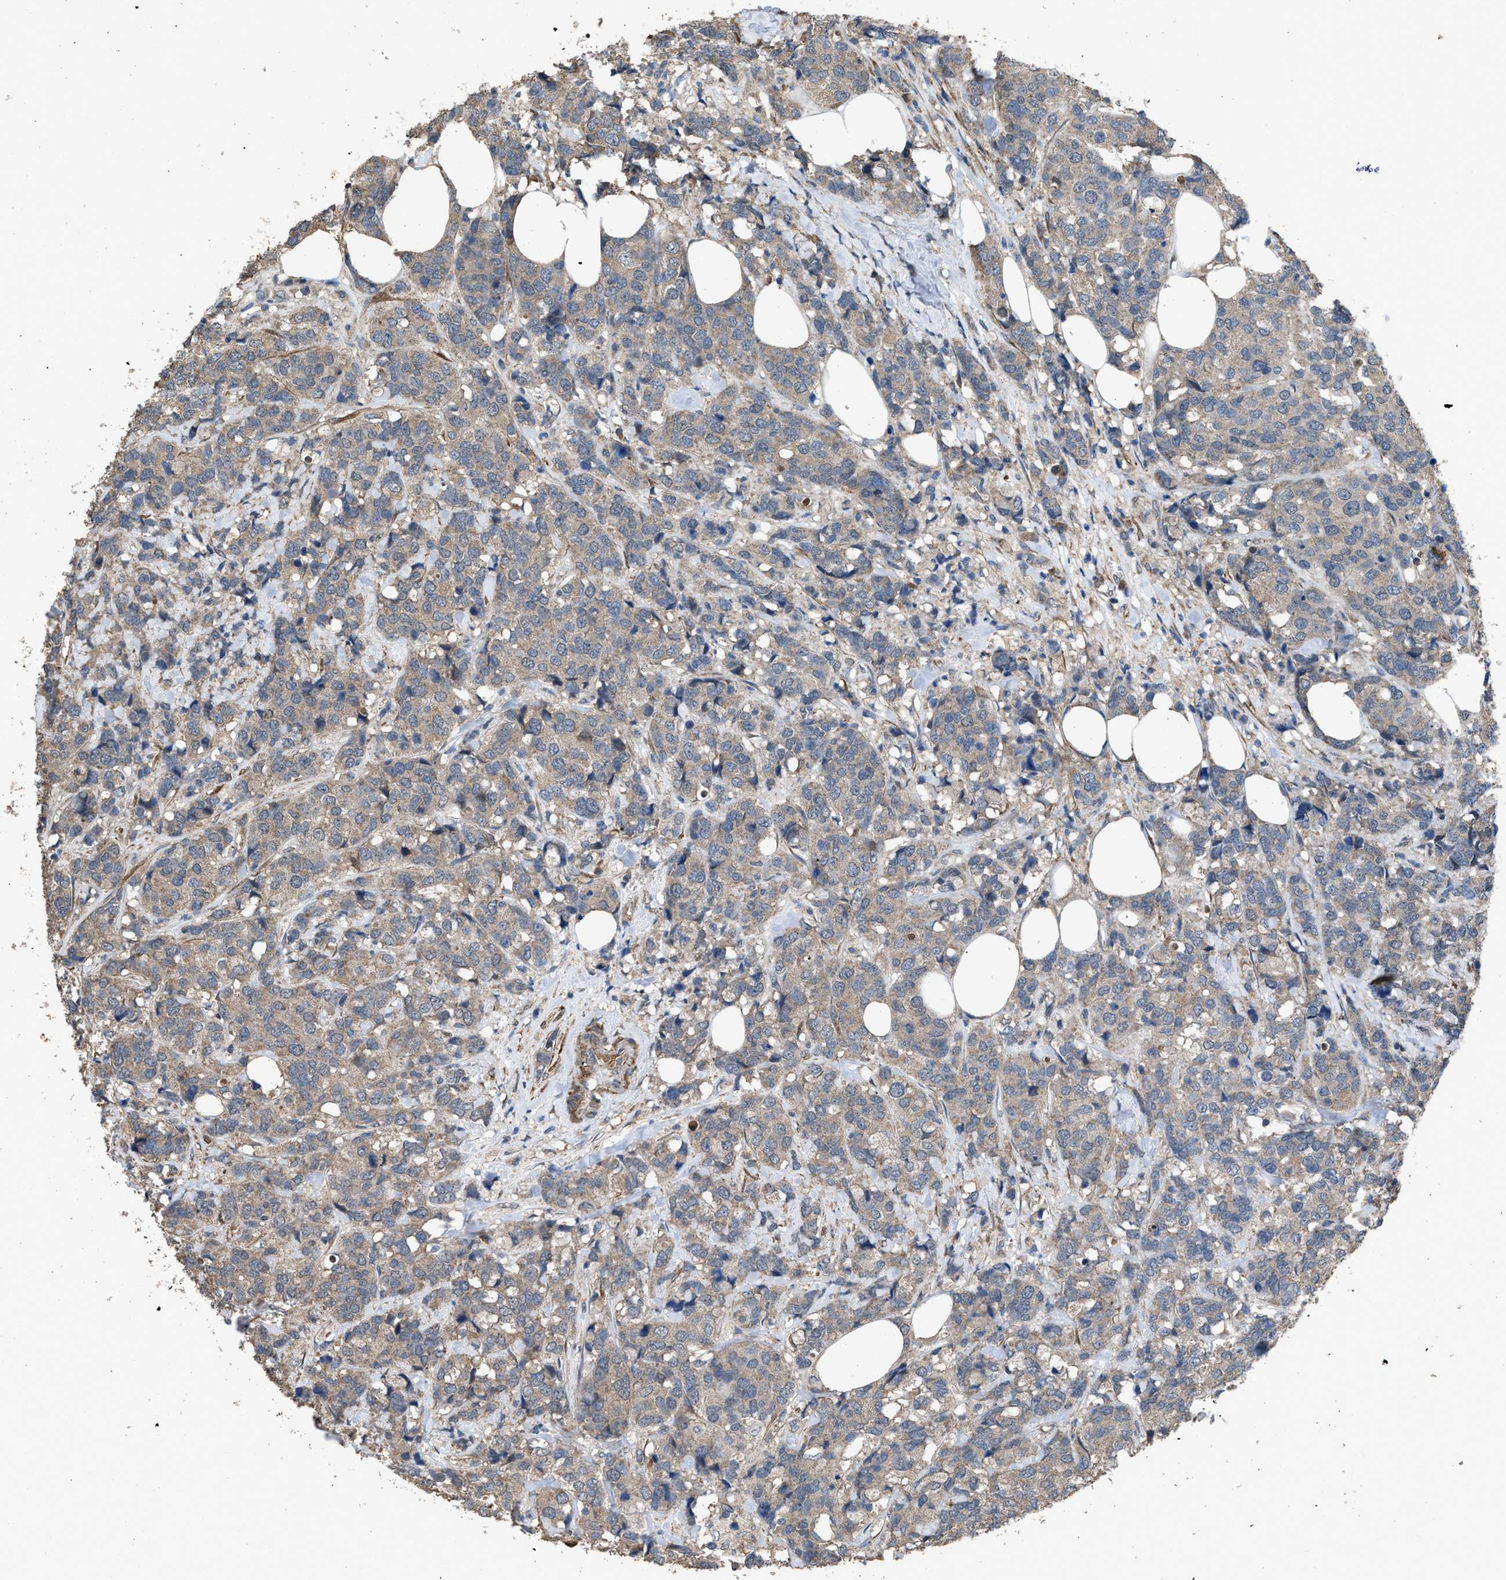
{"staining": {"intensity": "weak", "quantity": ">75%", "location": "cytoplasmic/membranous"}, "tissue": "breast cancer", "cell_type": "Tumor cells", "image_type": "cancer", "snomed": [{"axis": "morphology", "description": "Lobular carcinoma"}, {"axis": "topography", "description": "Breast"}], "caption": "Immunohistochemistry micrograph of neoplastic tissue: human breast cancer (lobular carcinoma) stained using IHC shows low levels of weak protein expression localized specifically in the cytoplasmic/membranous of tumor cells, appearing as a cytoplasmic/membranous brown color.", "gene": "ARL6", "patient": {"sex": "female", "age": 59}}